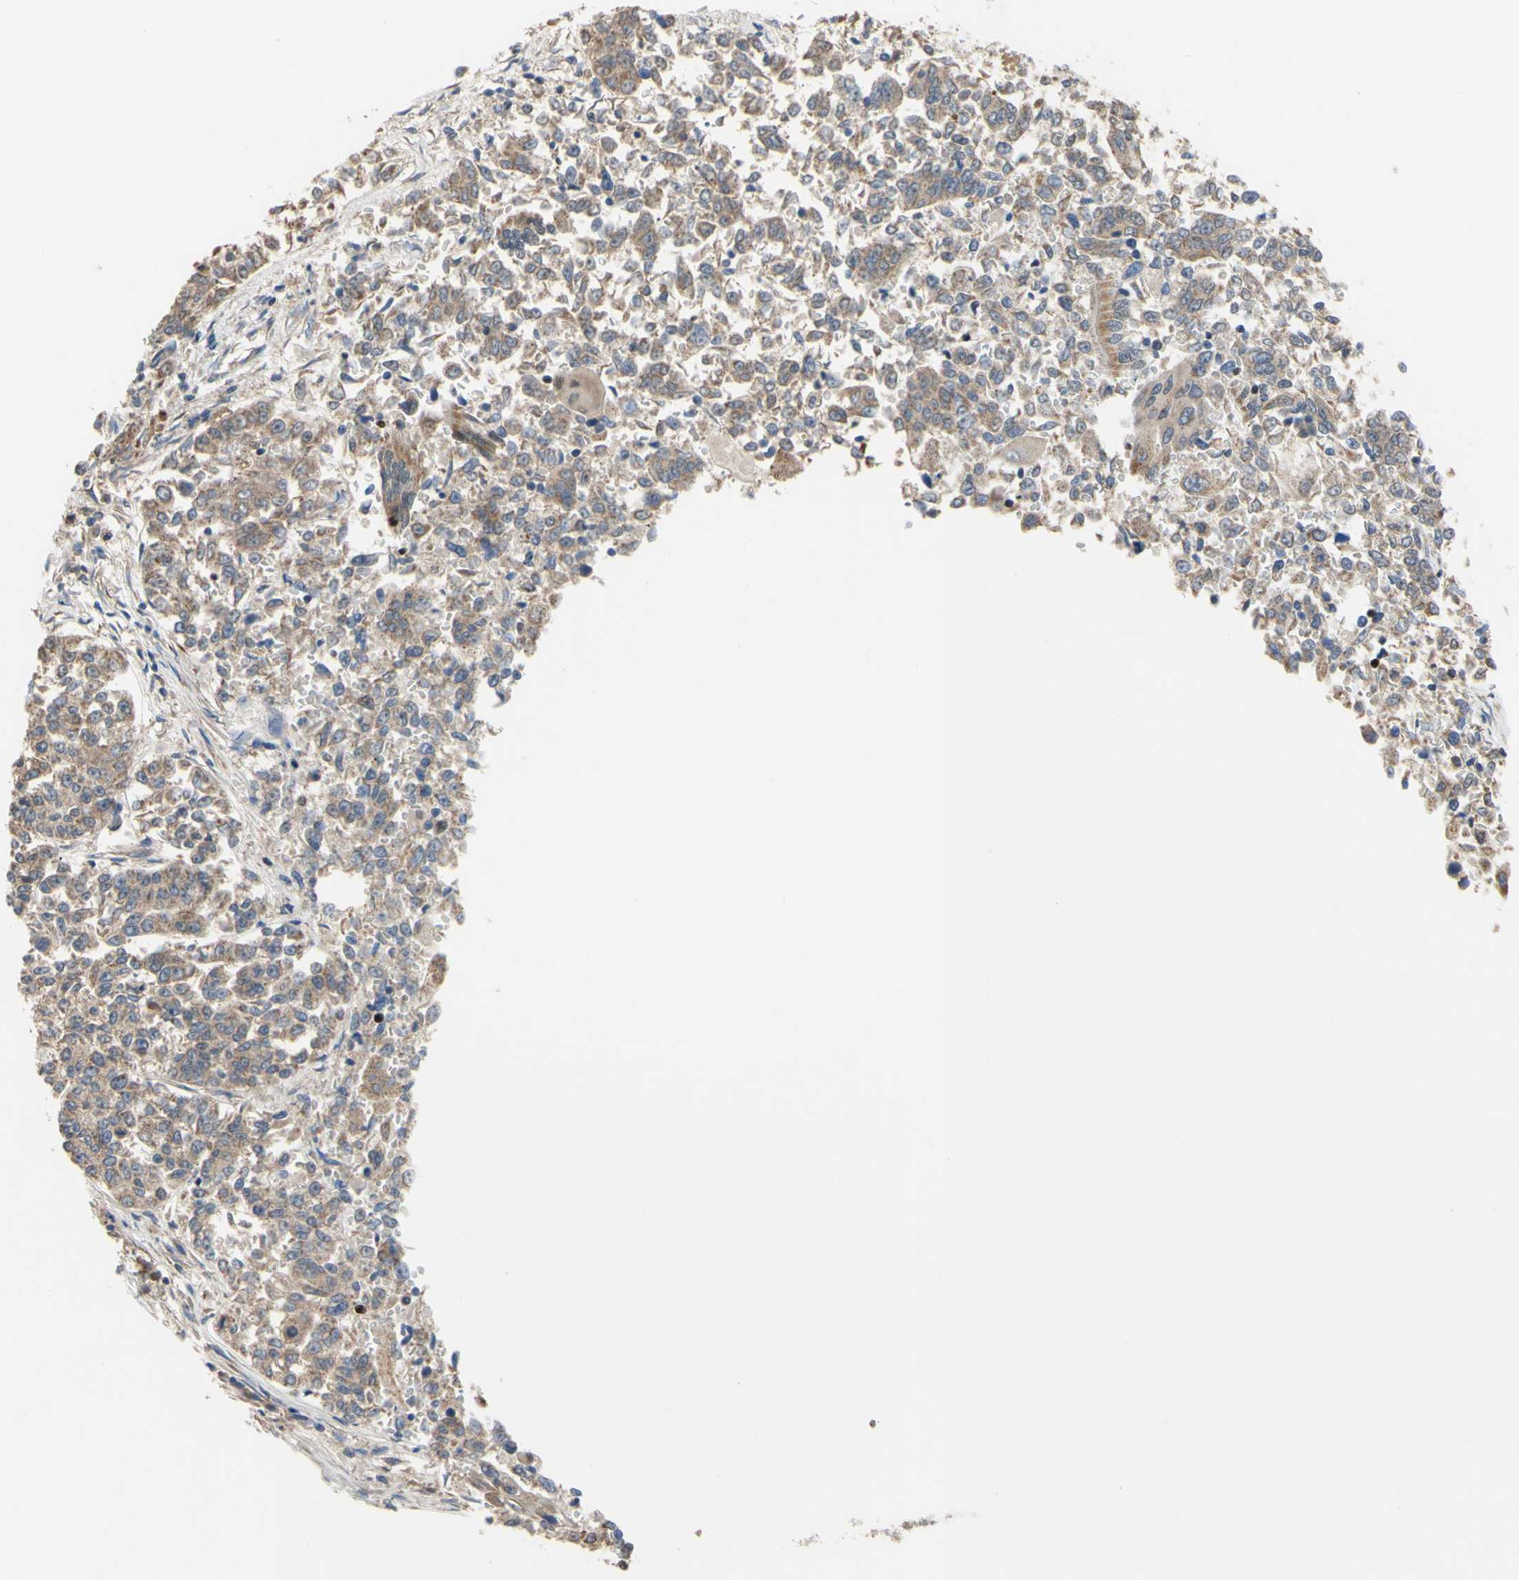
{"staining": {"intensity": "weak", "quantity": ">75%", "location": "cytoplasmic/membranous"}, "tissue": "lung cancer", "cell_type": "Tumor cells", "image_type": "cancer", "snomed": [{"axis": "morphology", "description": "Adenocarcinoma, NOS"}, {"axis": "topography", "description": "Lung"}], "caption": "An immunohistochemistry photomicrograph of tumor tissue is shown. Protein staining in brown labels weak cytoplasmic/membranous positivity in adenocarcinoma (lung) within tumor cells.", "gene": "SP4", "patient": {"sex": "male", "age": 84}}